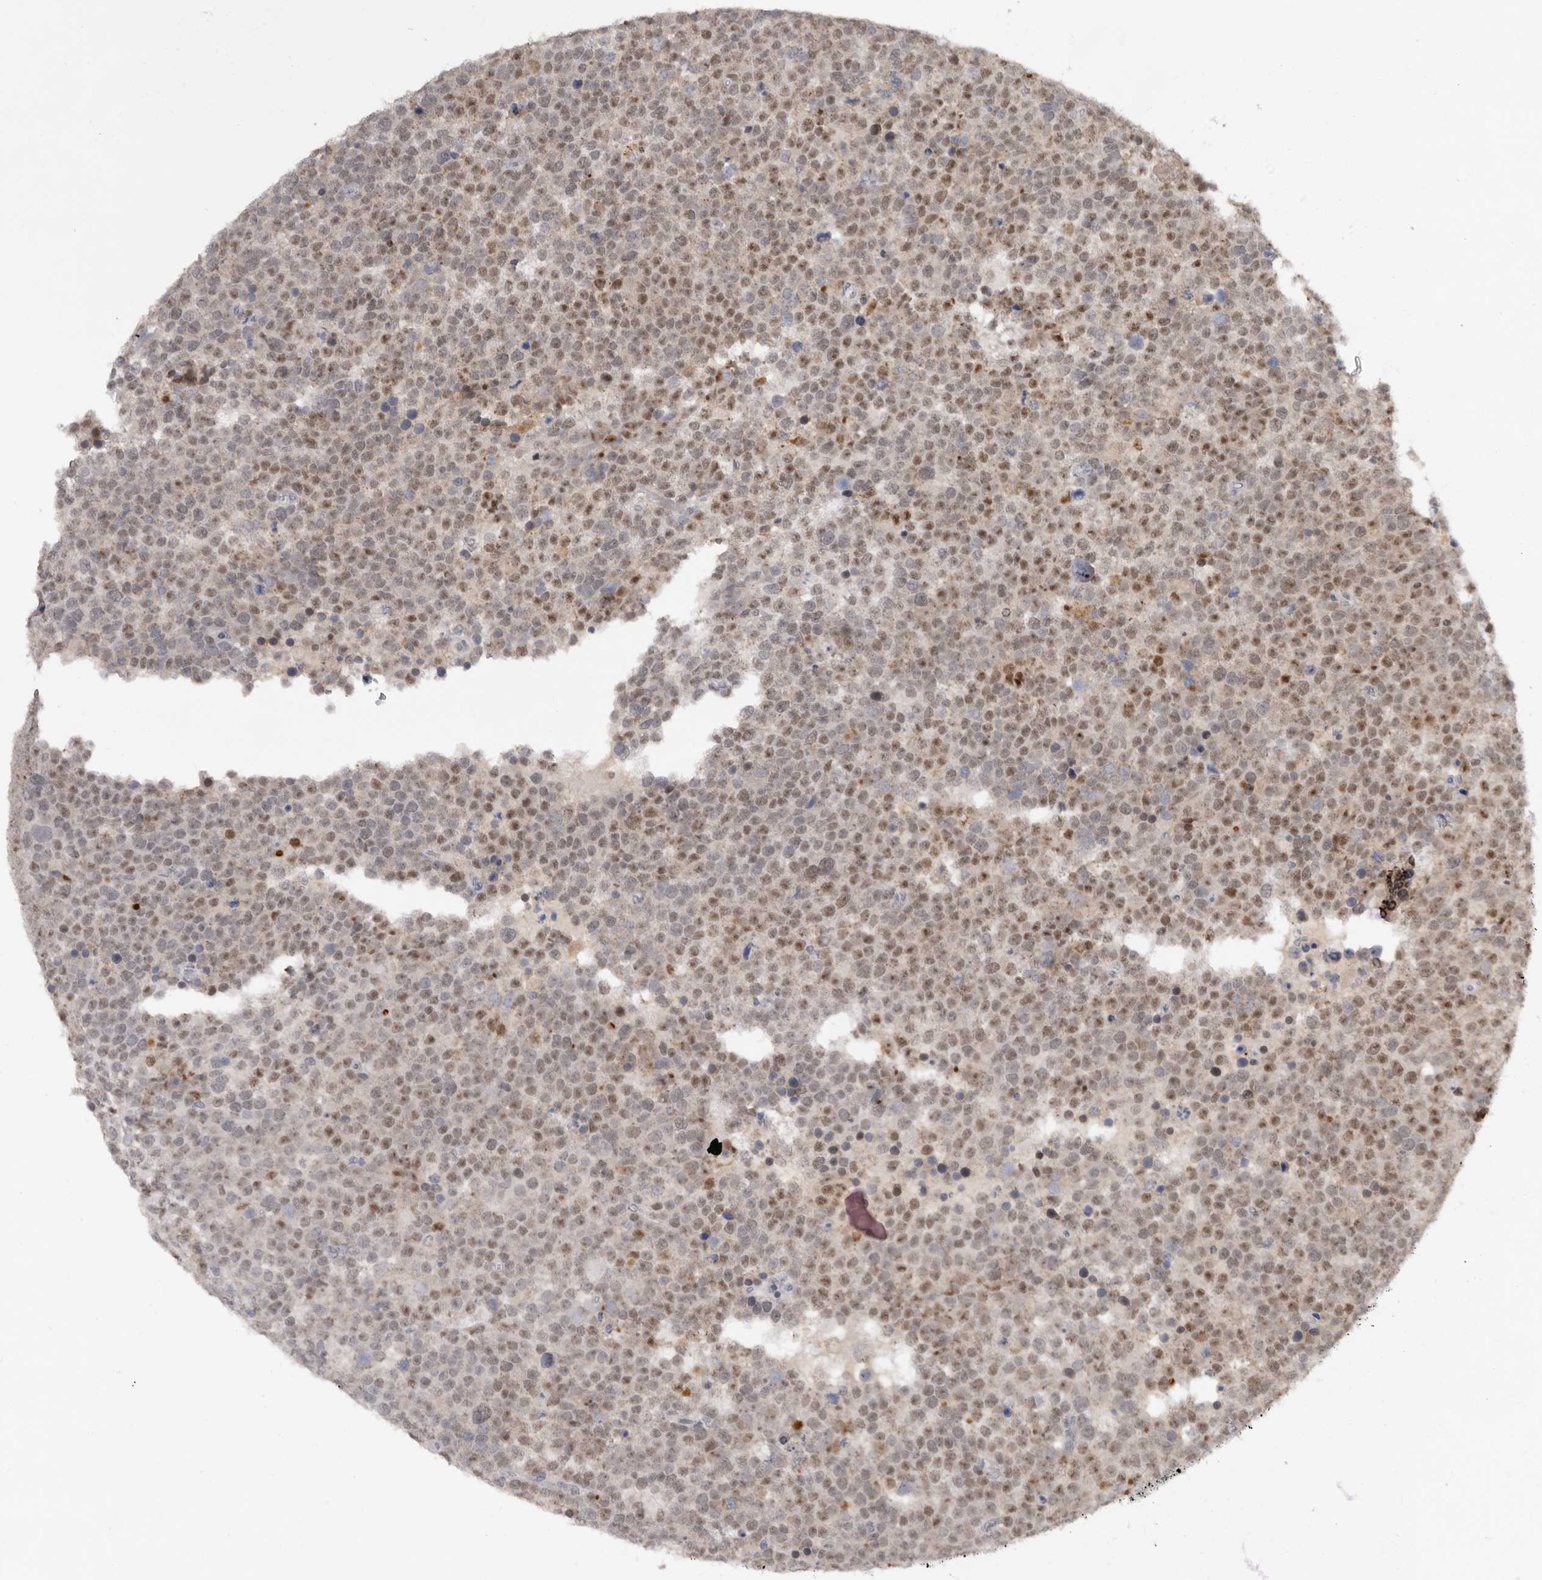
{"staining": {"intensity": "moderate", "quantity": ">75%", "location": "nuclear"}, "tissue": "testis cancer", "cell_type": "Tumor cells", "image_type": "cancer", "snomed": [{"axis": "morphology", "description": "Seminoma, NOS"}, {"axis": "topography", "description": "Testis"}], "caption": "Brown immunohistochemical staining in testis cancer (seminoma) demonstrates moderate nuclear expression in about >75% of tumor cells.", "gene": "BRCA2", "patient": {"sex": "male", "age": 71}}